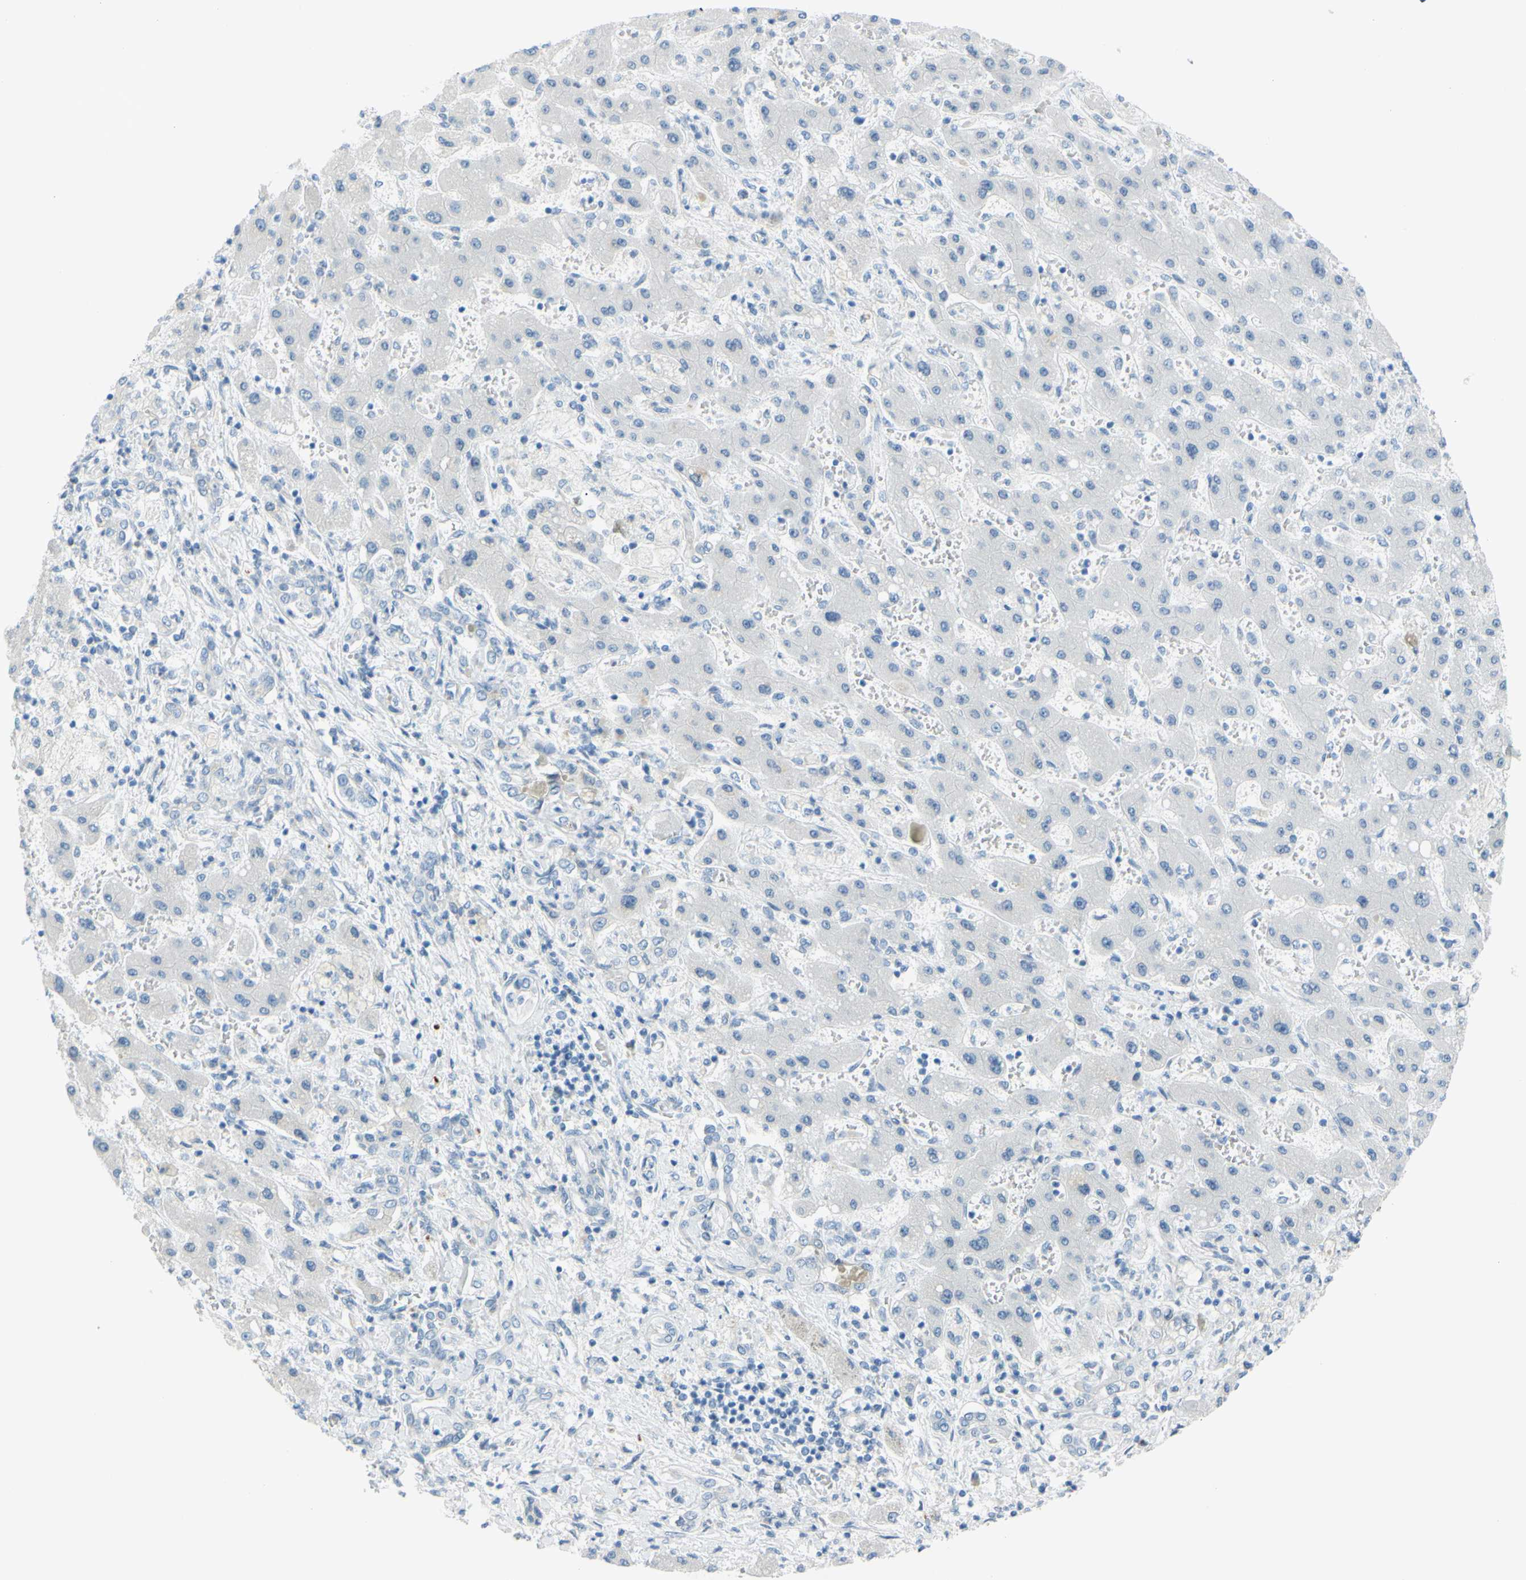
{"staining": {"intensity": "negative", "quantity": "none", "location": "none"}, "tissue": "liver cancer", "cell_type": "Tumor cells", "image_type": "cancer", "snomed": [{"axis": "morphology", "description": "Cholangiocarcinoma"}, {"axis": "topography", "description": "Liver"}], "caption": "The photomicrograph shows no staining of tumor cells in cholangiocarcinoma (liver). The staining is performed using DAB brown chromogen with nuclei counter-stained in using hematoxylin.", "gene": "DCT", "patient": {"sex": "male", "age": 50}}